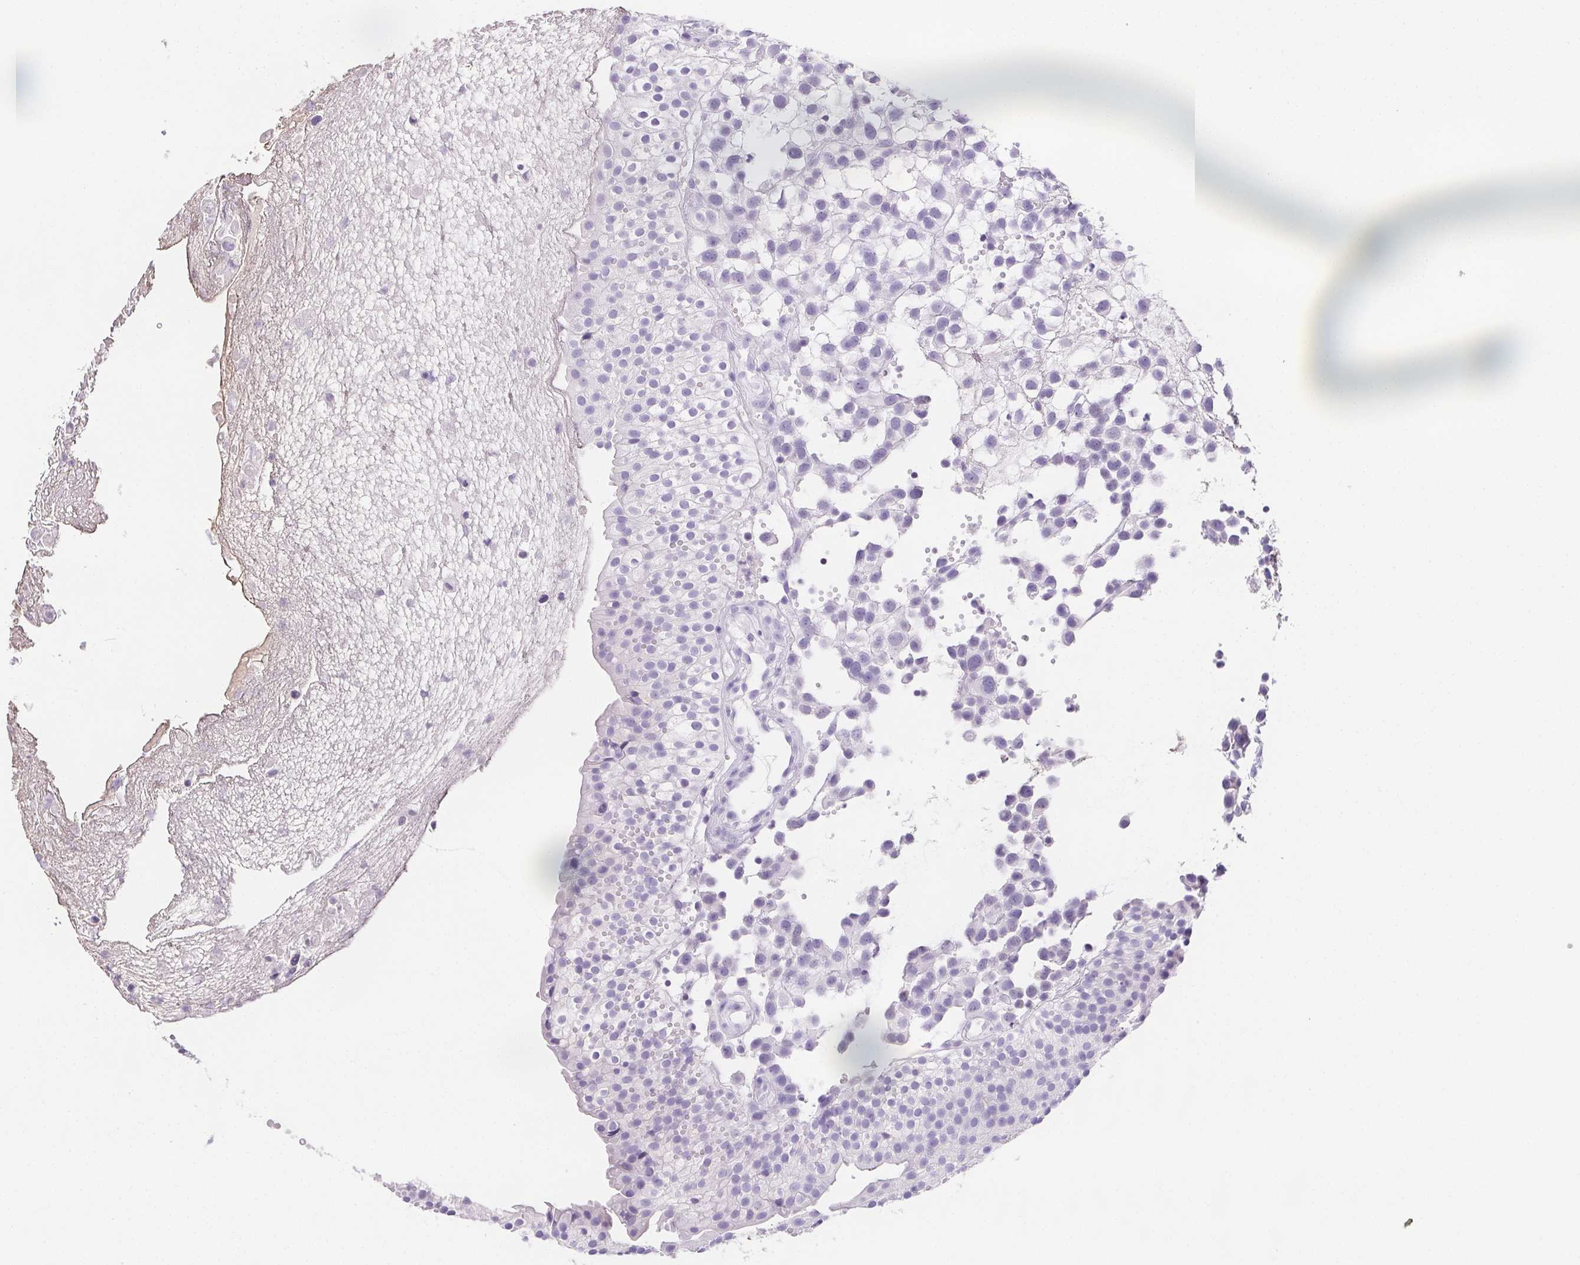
{"staining": {"intensity": "negative", "quantity": "none", "location": "none"}, "tissue": "urothelial cancer", "cell_type": "Tumor cells", "image_type": "cancer", "snomed": [{"axis": "morphology", "description": "Urothelial carcinoma, High grade"}, {"axis": "topography", "description": "Urinary bladder"}], "caption": "This is an immunohistochemistry (IHC) photomicrograph of human urothelial cancer. There is no expression in tumor cells.", "gene": "BEND2", "patient": {"sex": "male", "age": 56}}